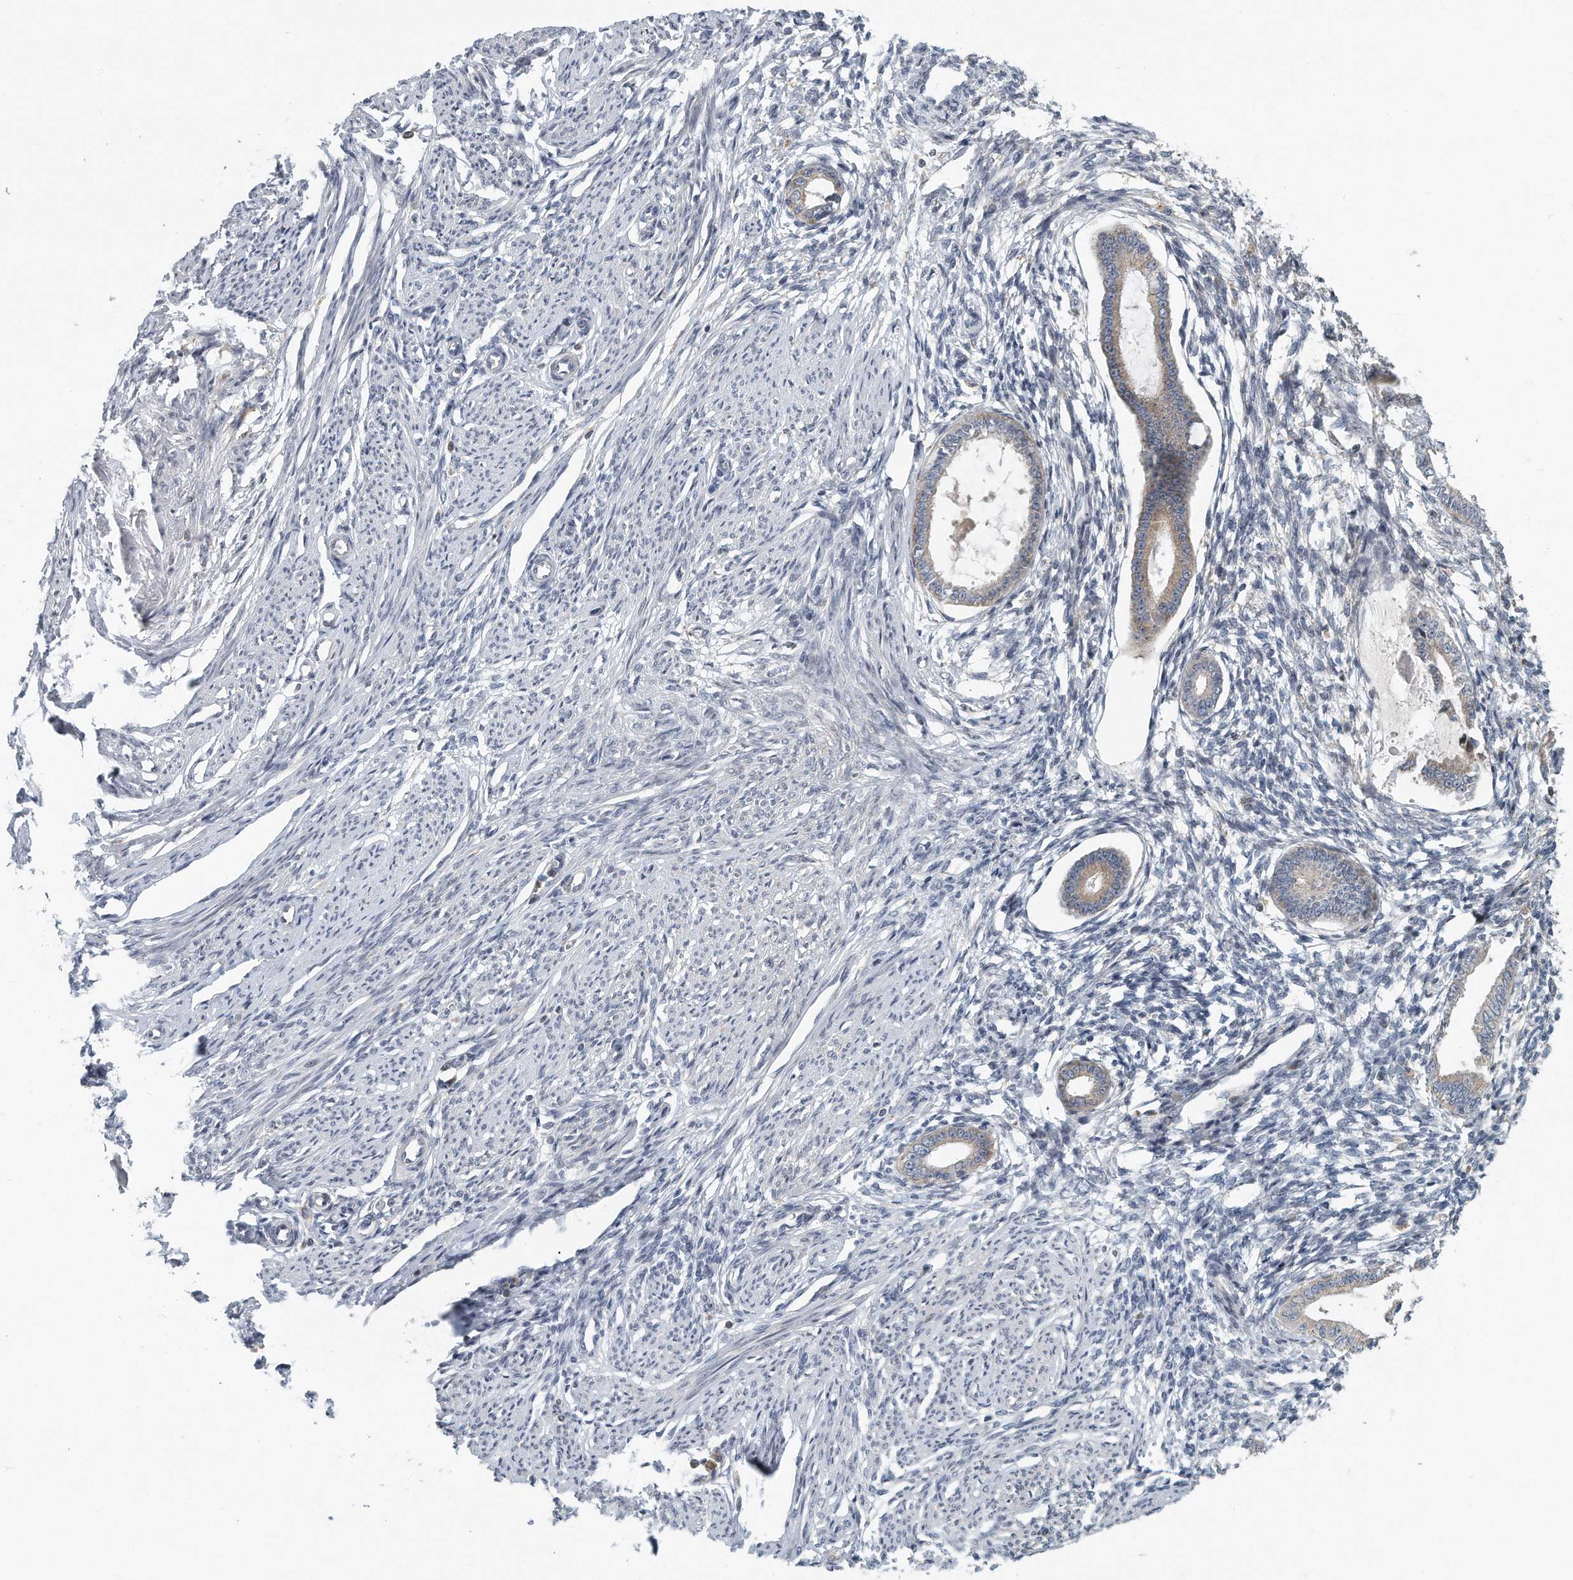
{"staining": {"intensity": "negative", "quantity": "none", "location": "none"}, "tissue": "endometrium", "cell_type": "Cells in endometrial stroma", "image_type": "normal", "snomed": [{"axis": "morphology", "description": "Normal tissue, NOS"}, {"axis": "topography", "description": "Endometrium"}], "caption": "This is an IHC photomicrograph of benign human endometrium. There is no expression in cells in endometrial stroma.", "gene": "VLDLR", "patient": {"sex": "female", "age": 56}}